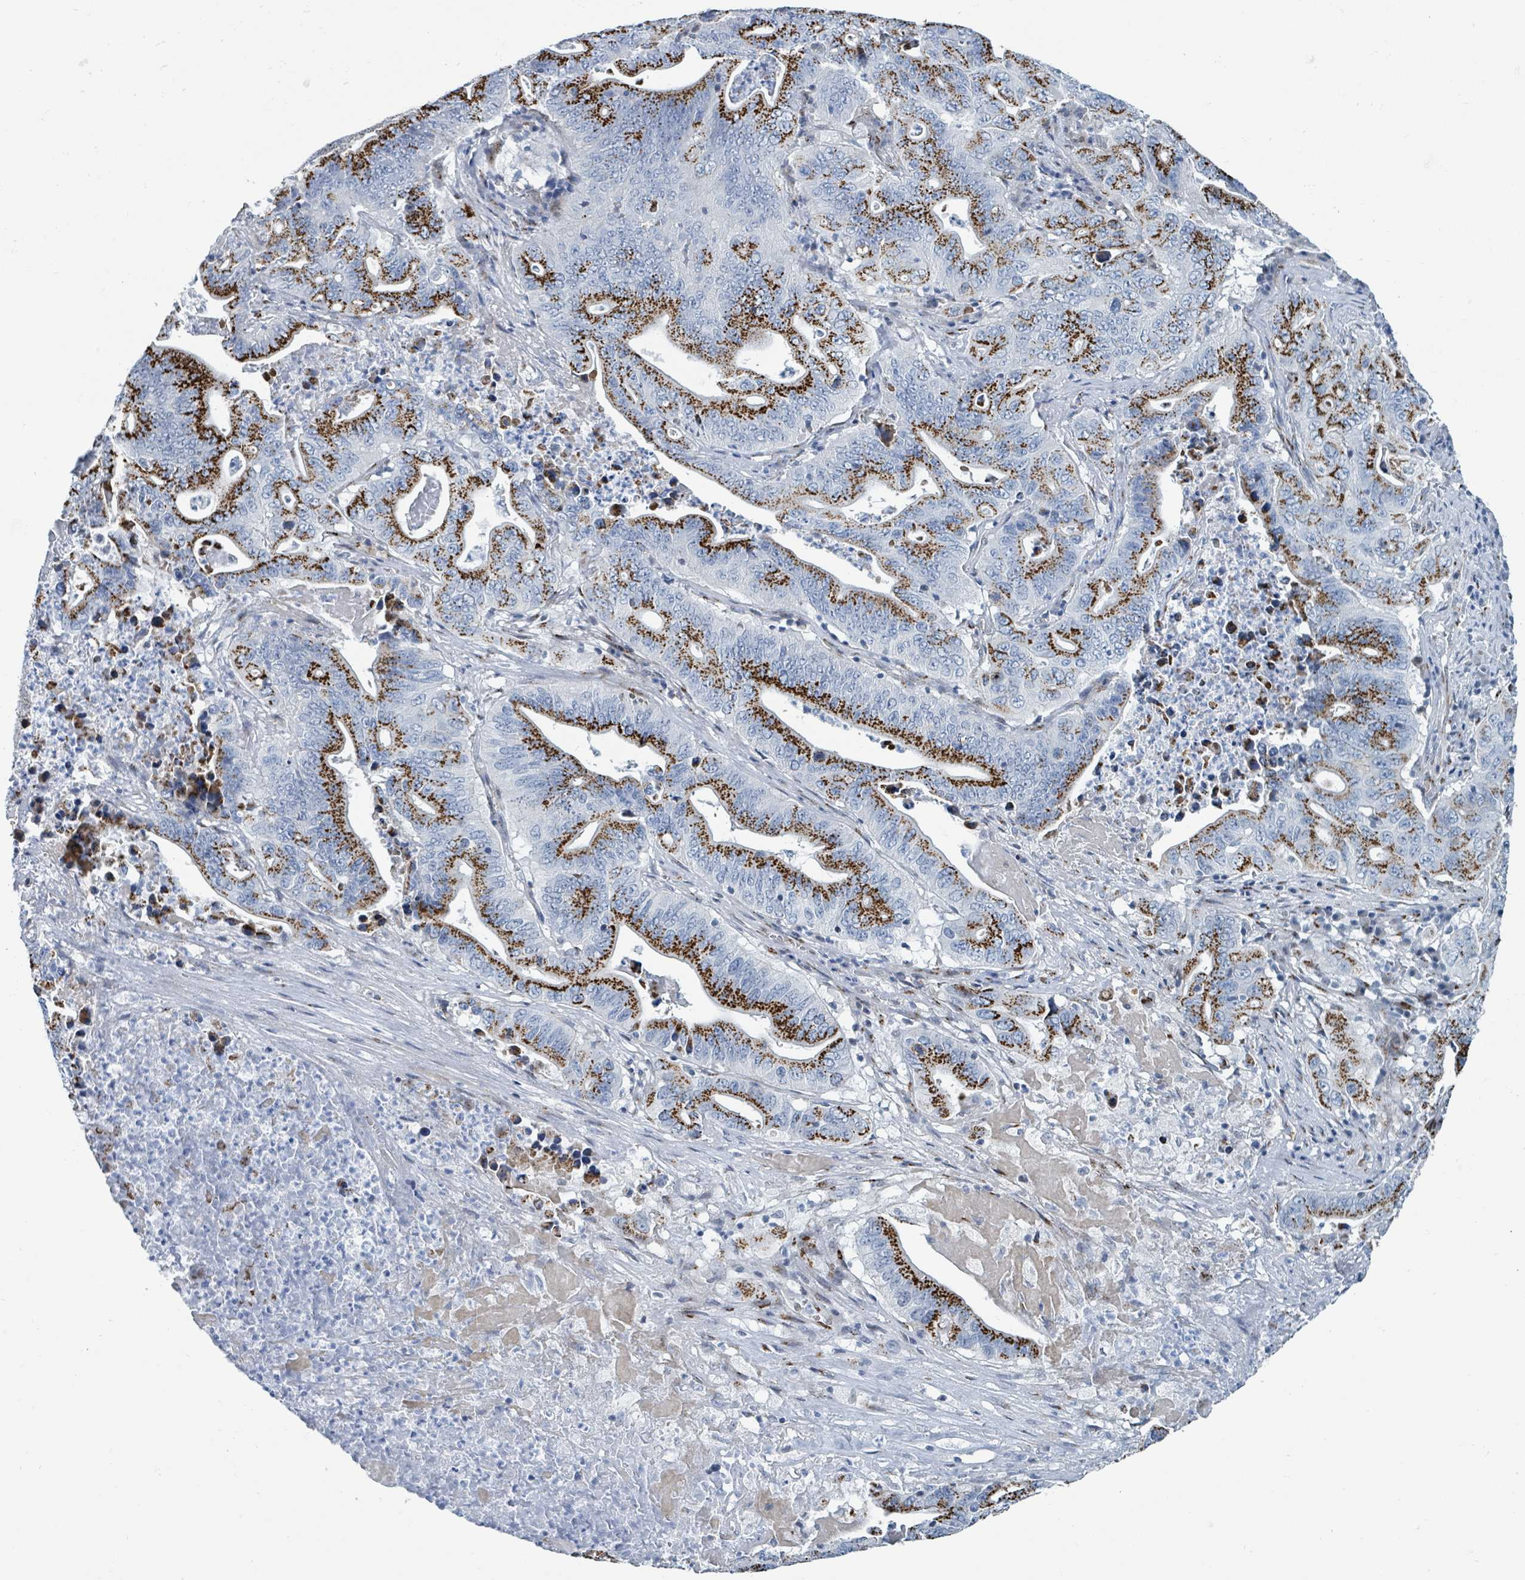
{"staining": {"intensity": "strong", "quantity": "25%-75%", "location": "cytoplasmic/membranous"}, "tissue": "lung cancer", "cell_type": "Tumor cells", "image_type": "cancer", "snomed": [{"axis": "morphology", "description": "Adenocarcinoma, NOS"}, {"axis": "topography", "description": "Lung"}], "caption": "Approximately 25%-75% of tumor cells in human lung cancer (adenocarcinoma) show strong cytoplasmic/membranous protein expression as visualized by brown immunohistochemical staining.", "gene": "DCAF5", "patient": {"sex": "female", "age": 60}}